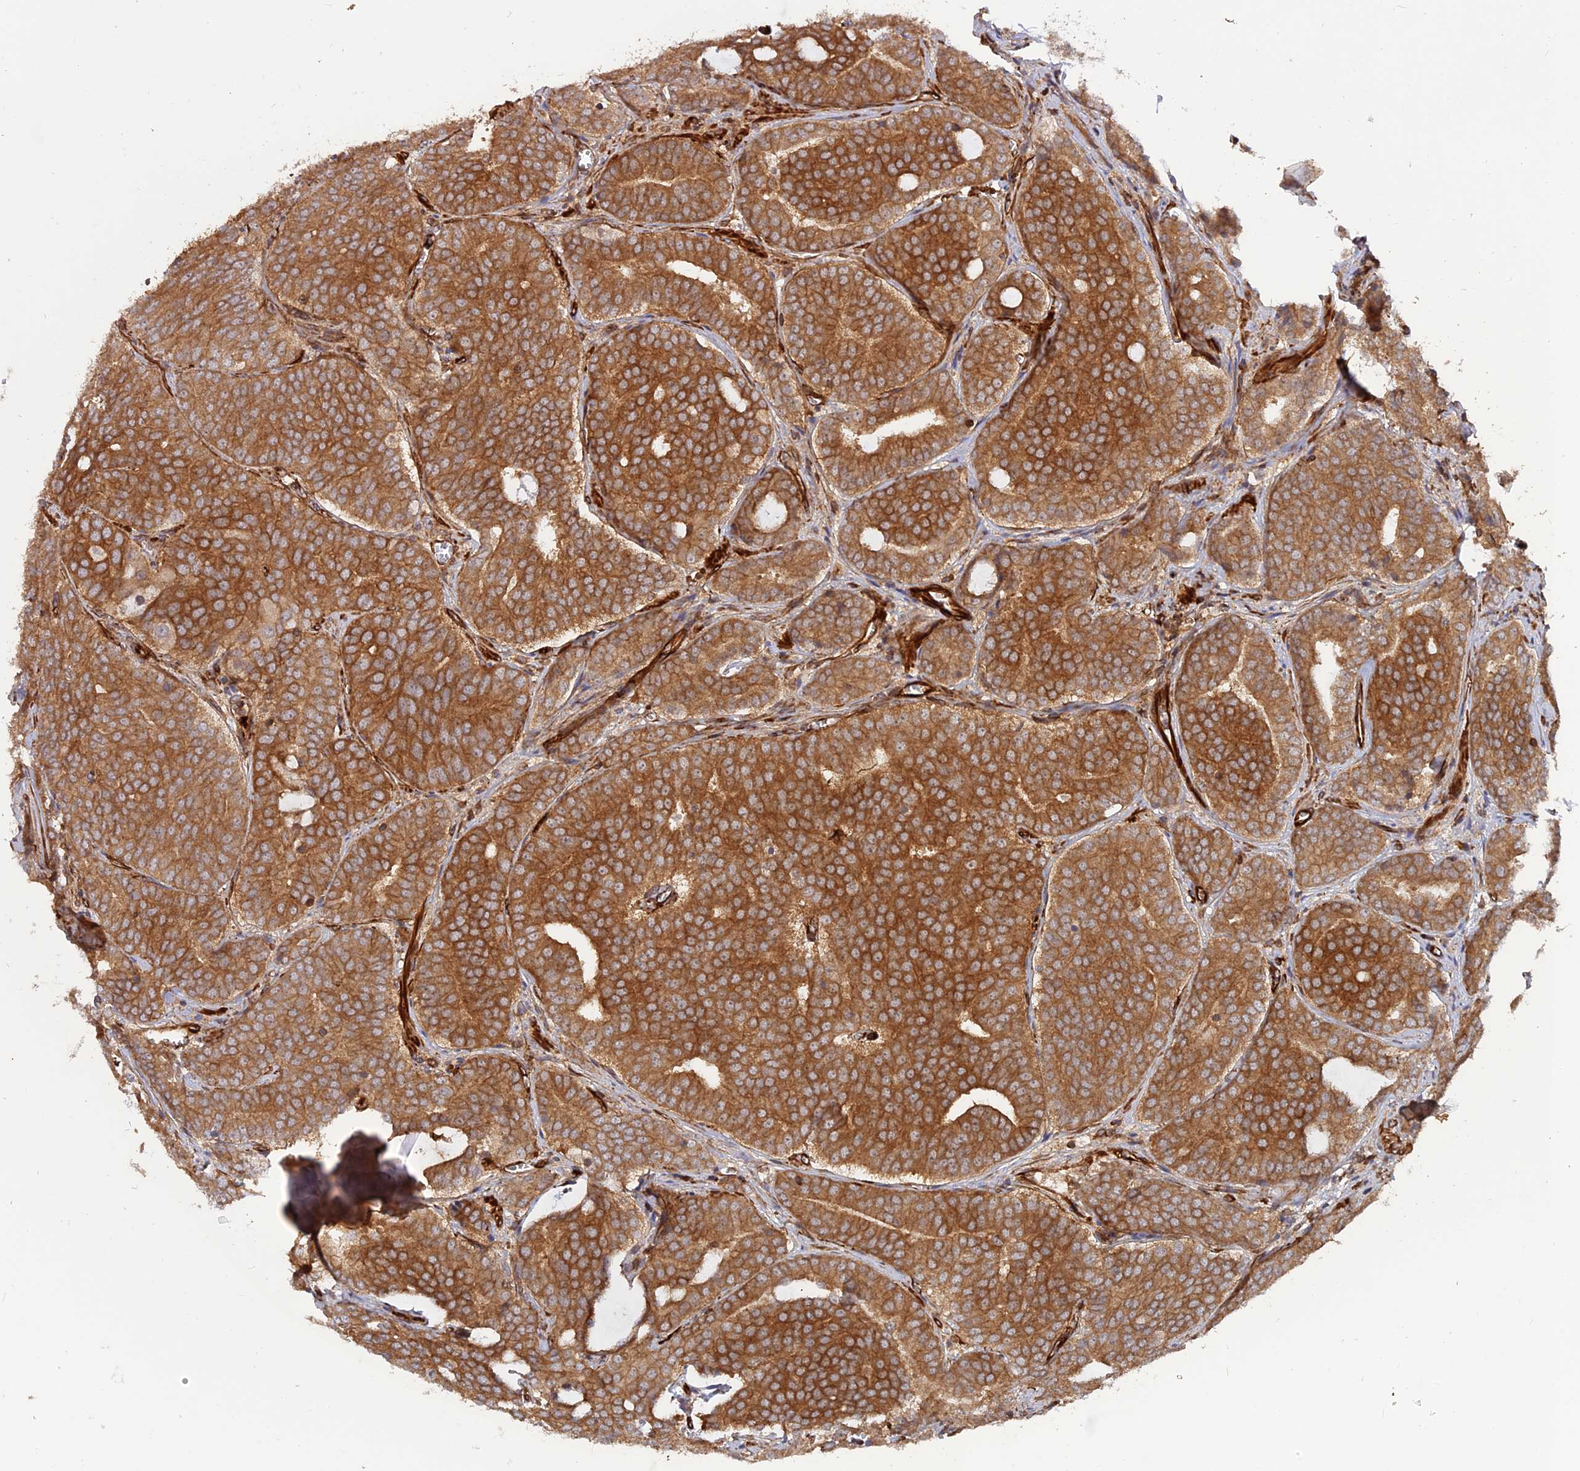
{"staining": {"intensity": "strong", "quantity": ">75%", "location": "cytoplasmic/membranous"}, "tissue": "prostate cancer", "cell_type": "Tumor cells", "image_type": "cancer", "snomed": [{"axis": "morphology", "description": "Adenocarcinoma, High grade"}, {"axis": "topography", "description": "Prostate"}], "caption": "Immunohistochemistry (DAB) staining of human prostate cancer (adenocarcinoma (high-grade)) shows strong cytoplasmic/membranous protein staining in about >75% of tumor cells.", "gene": "PHLDB3", "patient": {"sex": "male", "age": 55}}